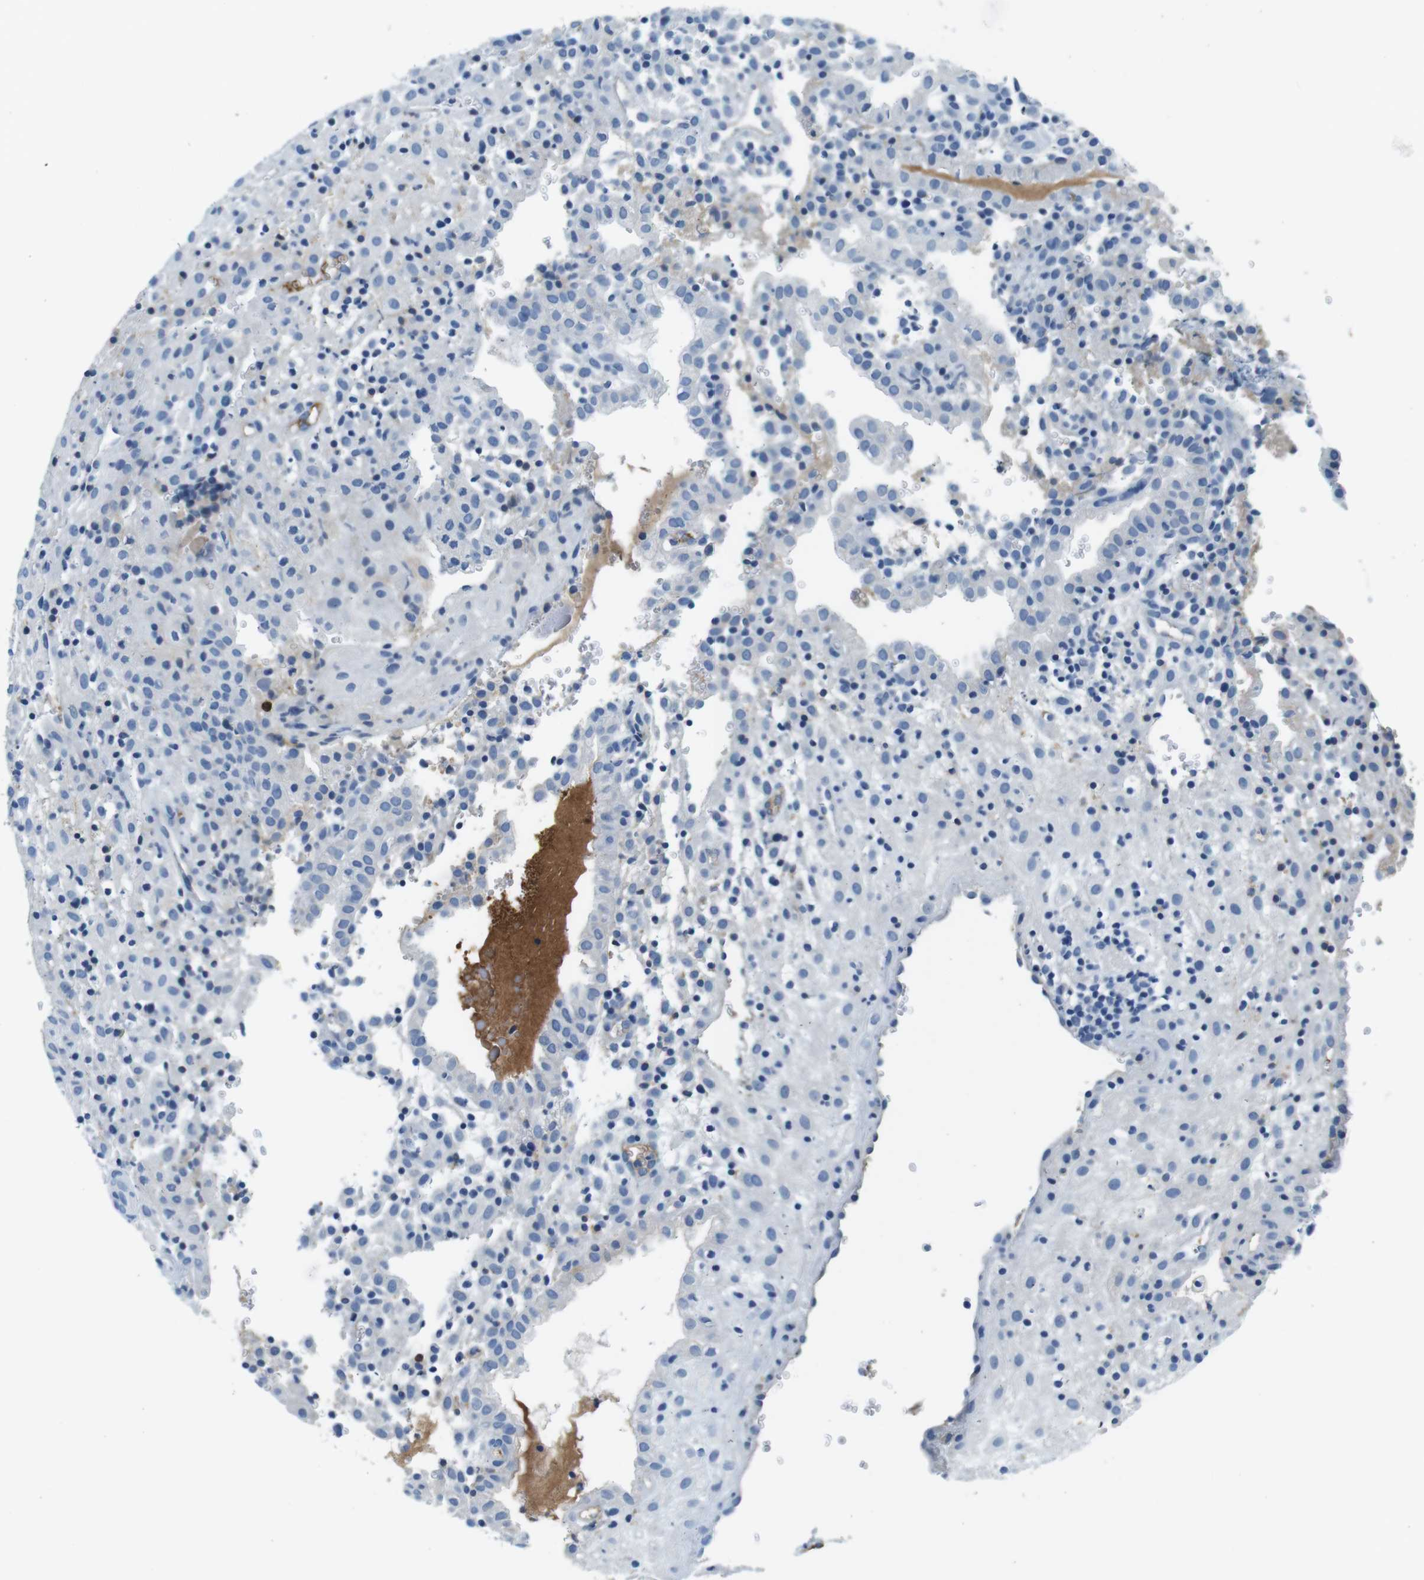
{"staining": {"intensity": "negative", "quantity": "none", "location": "none"}, "tissue": "placenta", "cell_type": "Decidual cells", "image_type": "normal", "snomed": [{"axis": "morphology", "description": "Normal tissue, NOS"}, {"axis": "topography", "description": "Placenta"}], "caption": "IHC of unremarkable human placenta reveals no positivity in decidual cells.", "gene": "IGHD", "patient": {"sex": "female", "age": 18}}